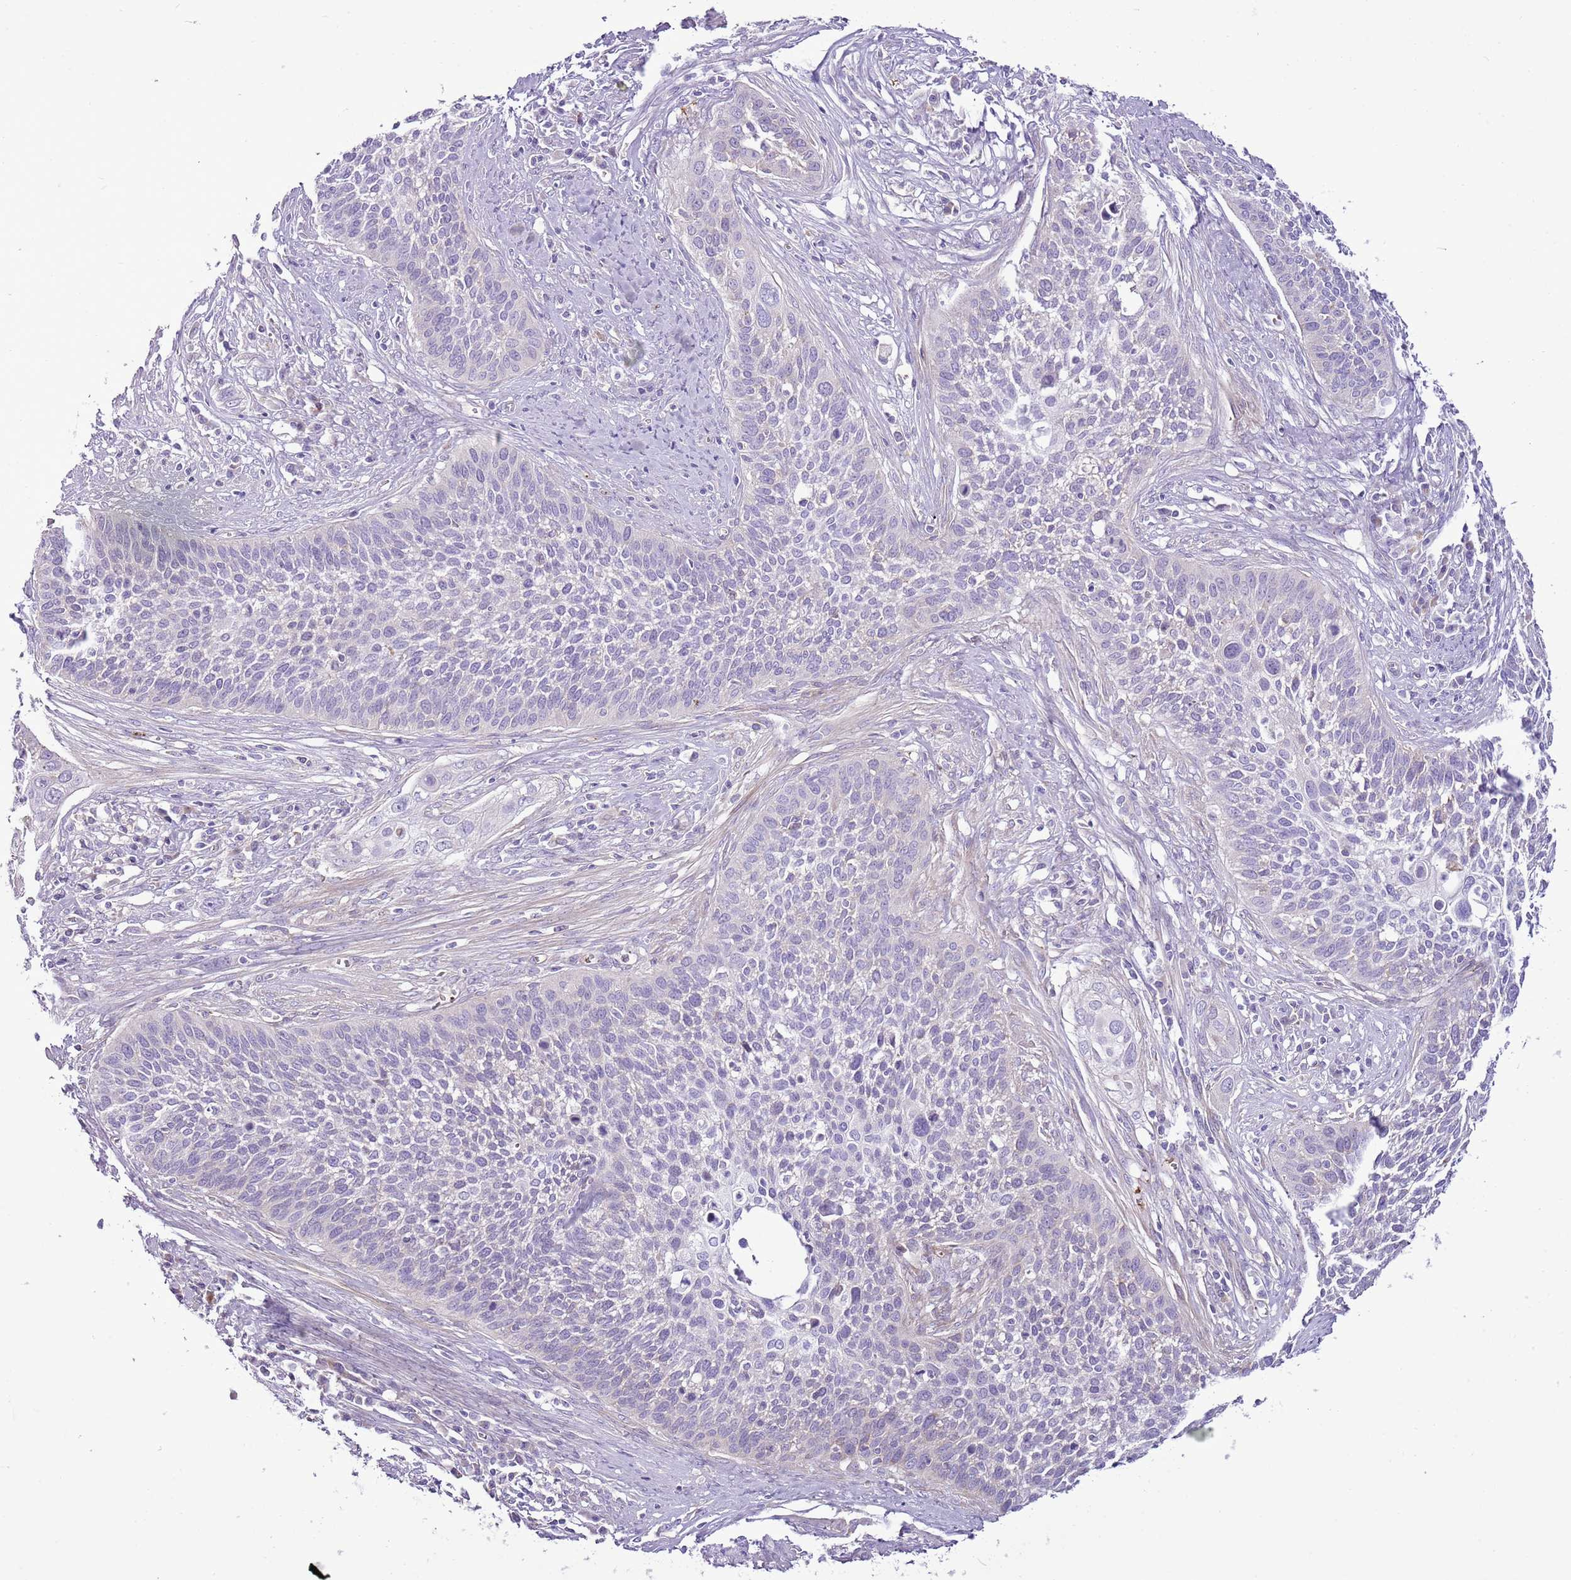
{"staining": {"intensity": "negative", "quantity": "none", "location": "none"}, "tissue": "cervical cancer", "cell_type": "Tumor cells", "image_type": "cancer", "snomed": [{"axis": "morphology", "description": "Squamous cell carcinoma, NOS"}, {"axis": "topography", "description": "Cervix"}], "caption": "A micrograph of human cervical cancer is negative for staining in tumor cells.", "gene": "CHAC2", "patient": {"sex": "female", "age": 34}}